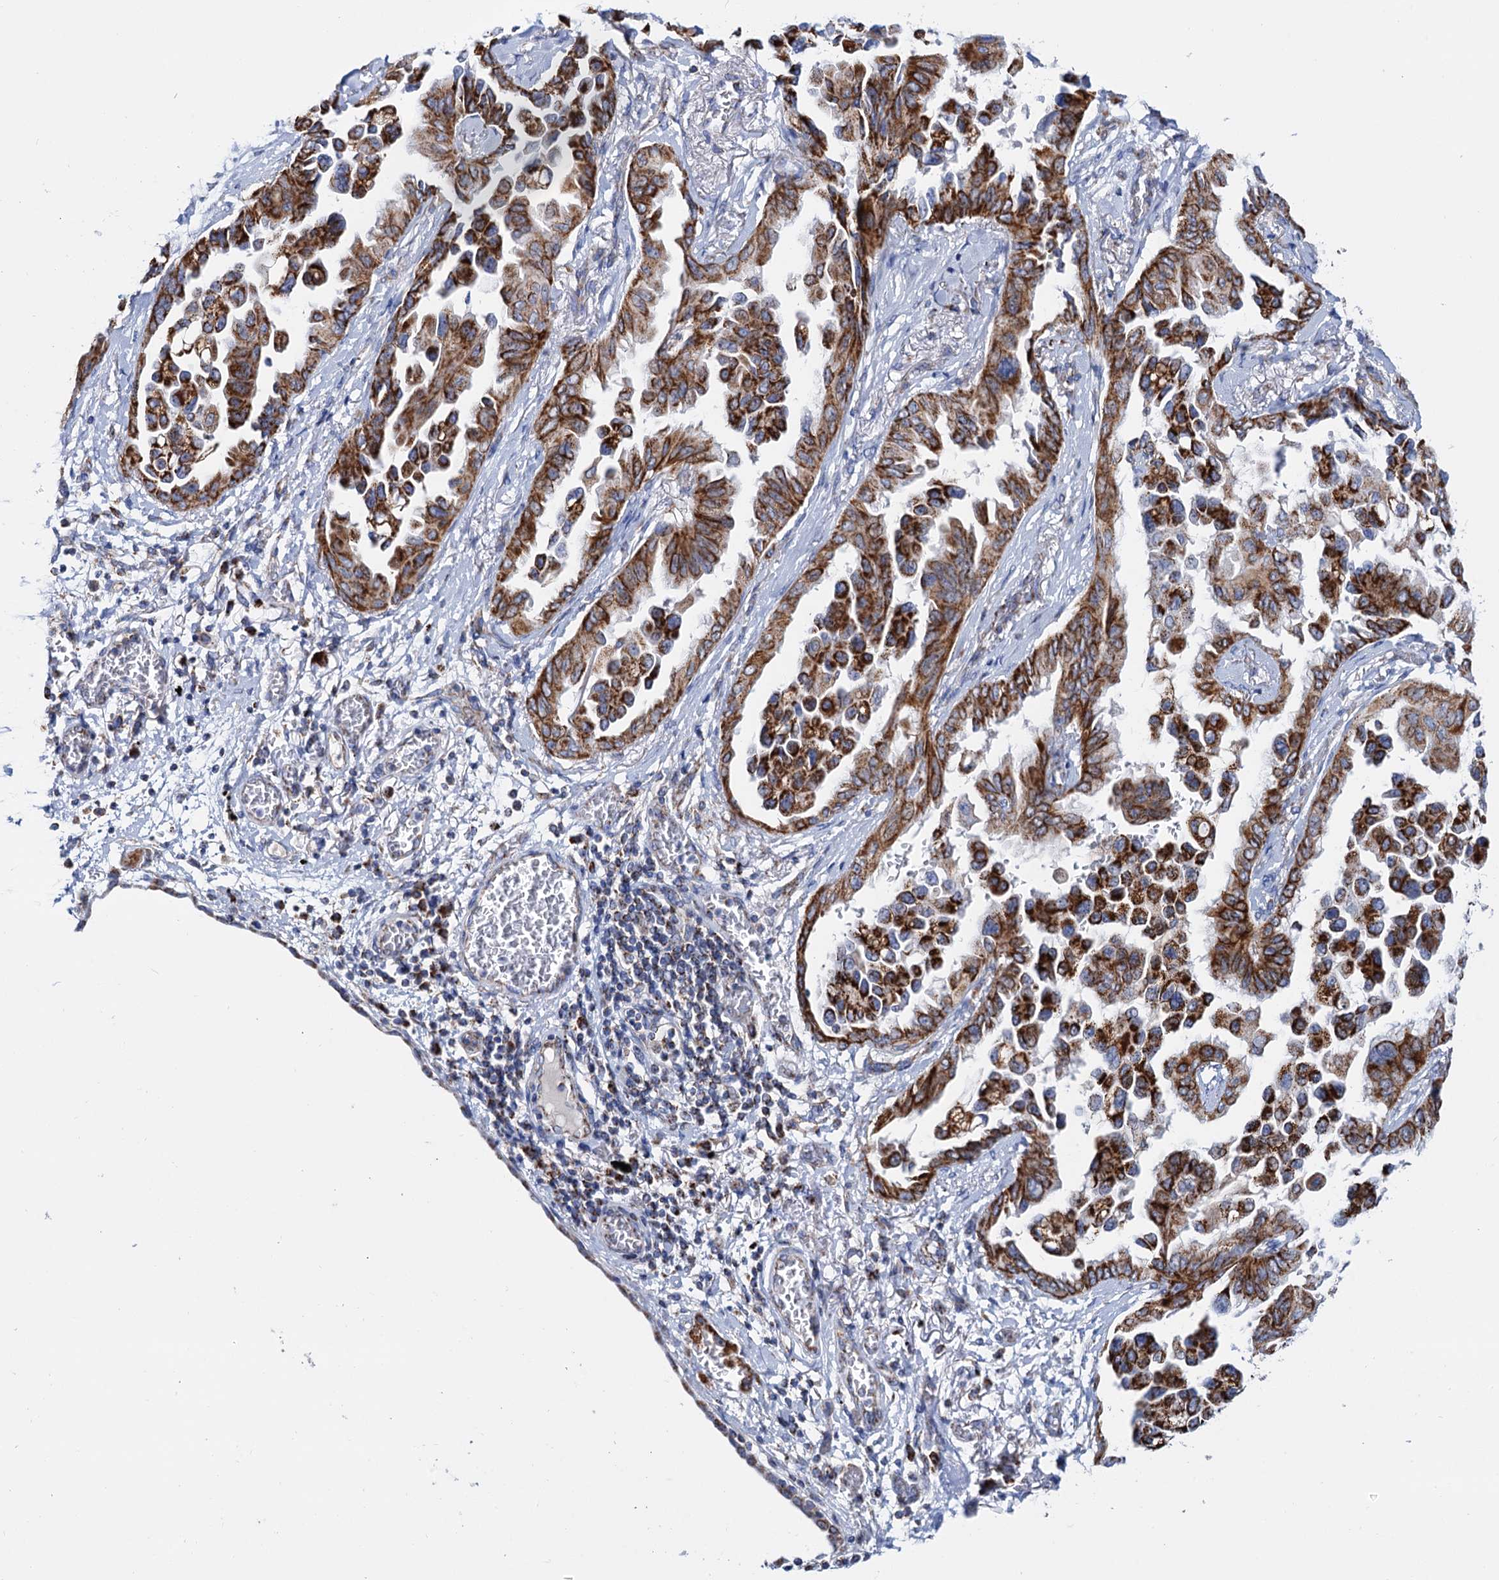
{"staining": {"intensity": "strong", "quantity": ">75%", "location": "cytoplasmic/membranous"}, "tissue": "lung cancer", "cell_type": "Tumor cells", "image_type": "cancer", "snomed": [{"axis": "morphology", "description": "Adenocarcinoma, NOS"}, {"axis": "topography", "description": "Lung"}], "caption": "Adenocarcinoma (lung) stained for a protein (brown) demonstrates strong cytoplasmic/membranous positive expression in about >75% of tumor cells.", "gene": "C2CD3", "patient": {"sex": "female", "age": 67}}